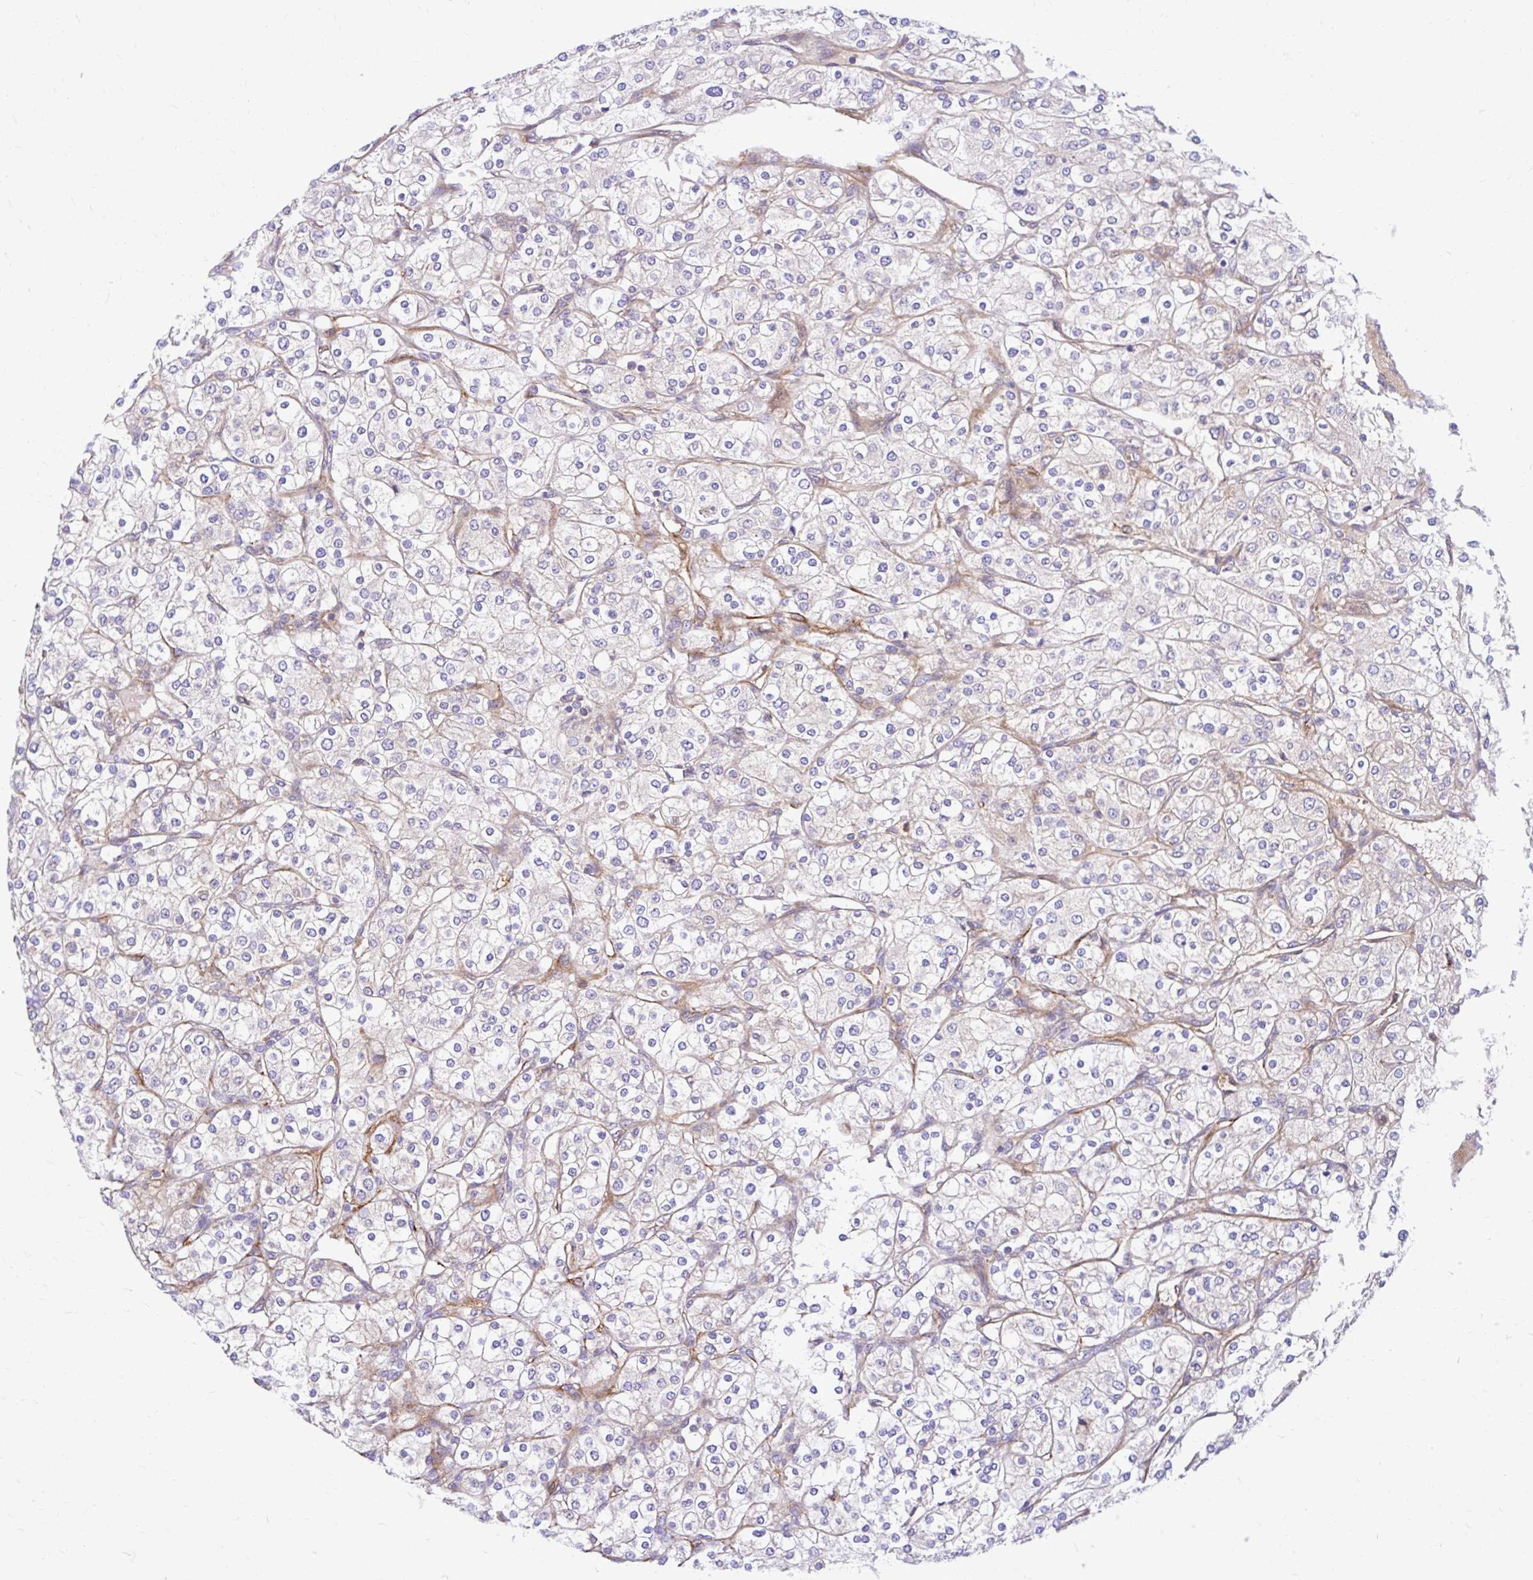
{"staining": {"intensity": "negative", "quantity": "none", "location": "none"}, "tissue": "renal cancer", "cell_type": "Tumor cells", "image_type": "cancer", "snomed": [{"axis": "morphology", "description": "Adenocarcinoma, NOS"}, {"axis": "topography", "description": "Kidney"}], "caption": "An image of human renal cancer (adenocarcinoma) is negative for staining in tumor cells.", "gene": "ESPNL", "patient": {"sex": "male", "age": 80}}